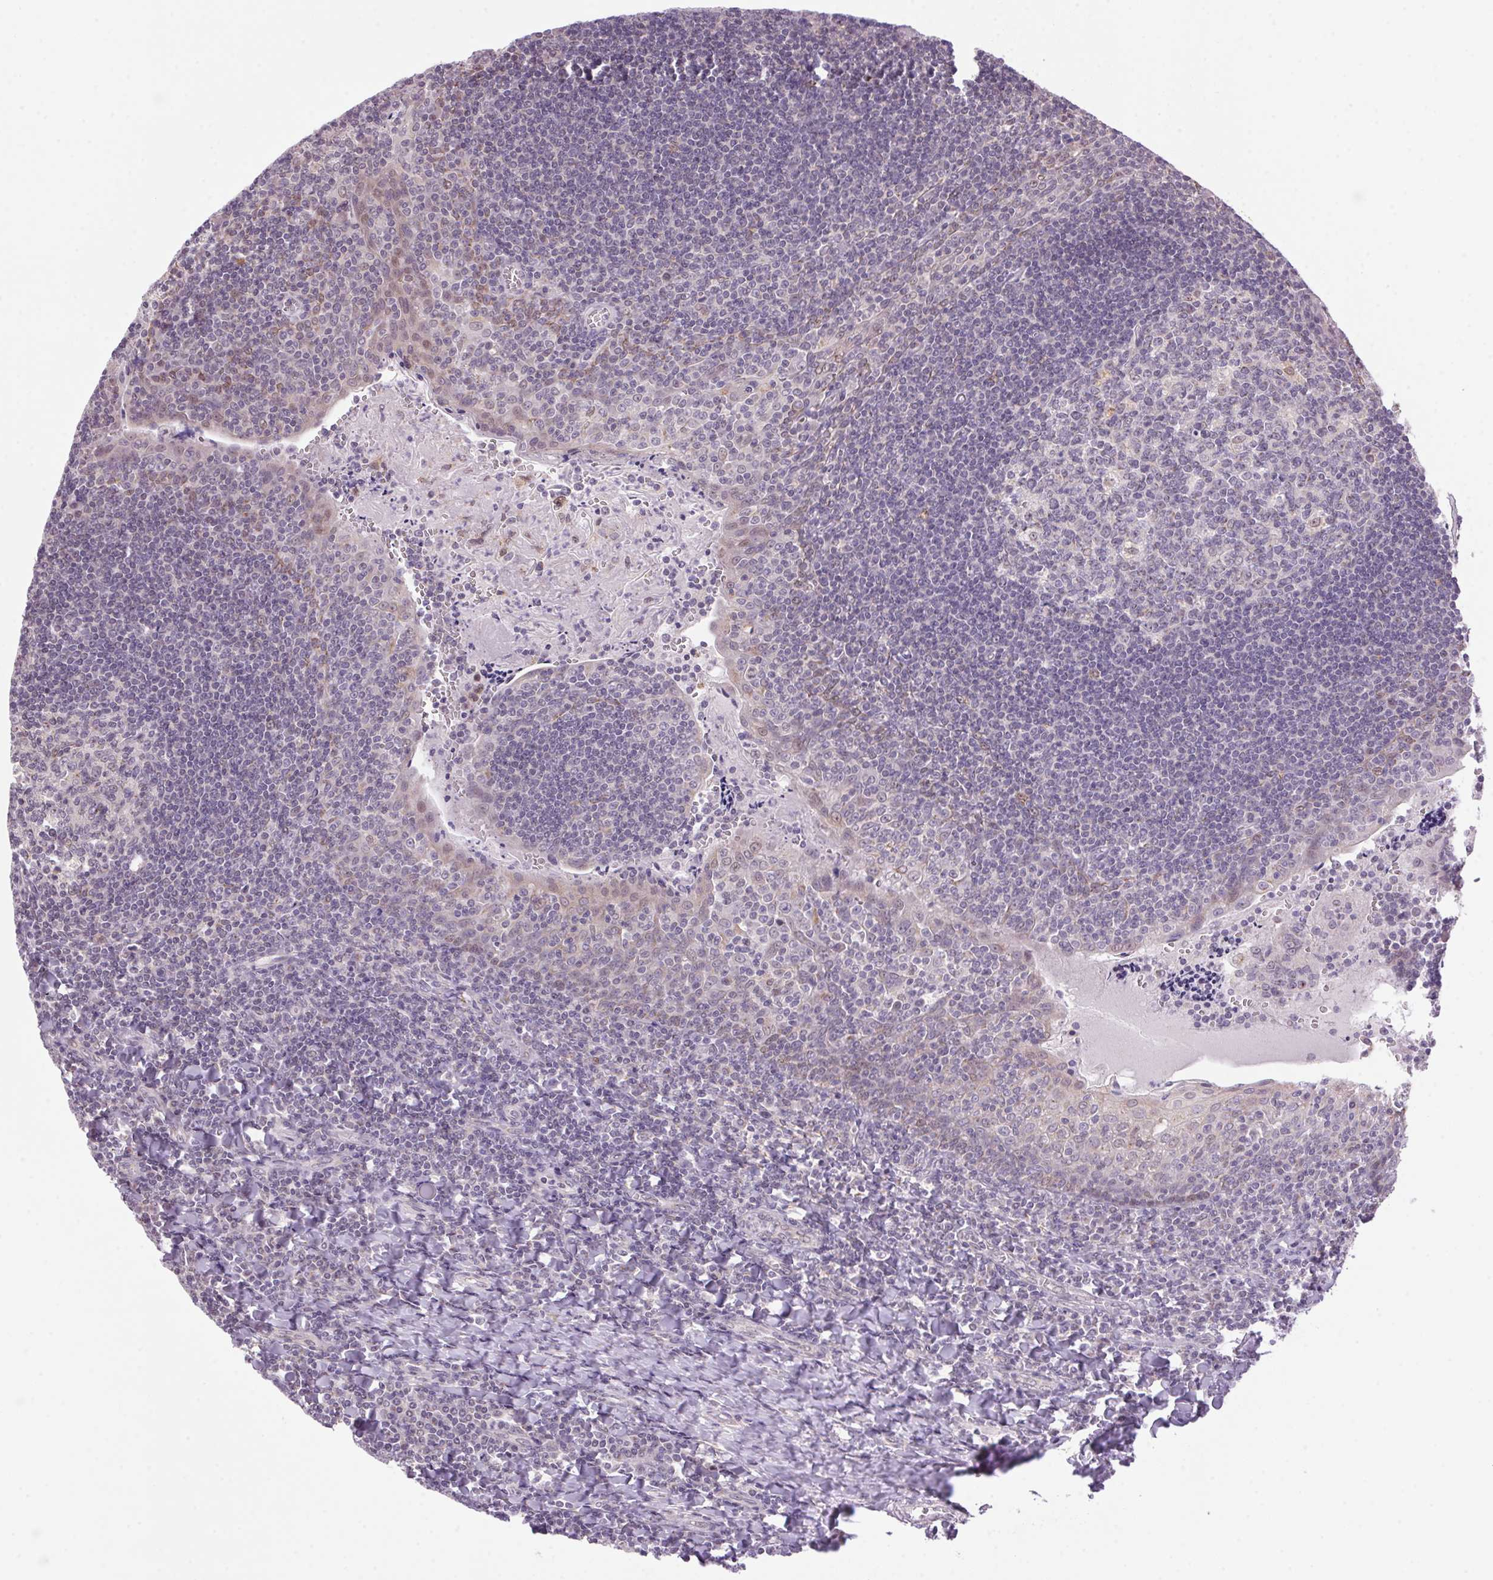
{"staining": {"intensity": "negative", "quantity": "none", "location": "none"}, "tissue": "tonsil", "cell_type": "Germinal center cells", "image_type": "normal", "snomed": [{"axis": "morphology", "description": "Normal tissue, NOS"}, {"axis": "morphology", "description": "Inflammation, NOS"}, {"axis": "topography", "description": "Tonsil"}], "caption": "DAB (3,3'-diaminobenzidine) immunohistochemical staining of normal tonsil reveals no significant staining in germinal center cells.", "gene": "AKR1E2", "patient": {"sex": "female", "age": 31}}